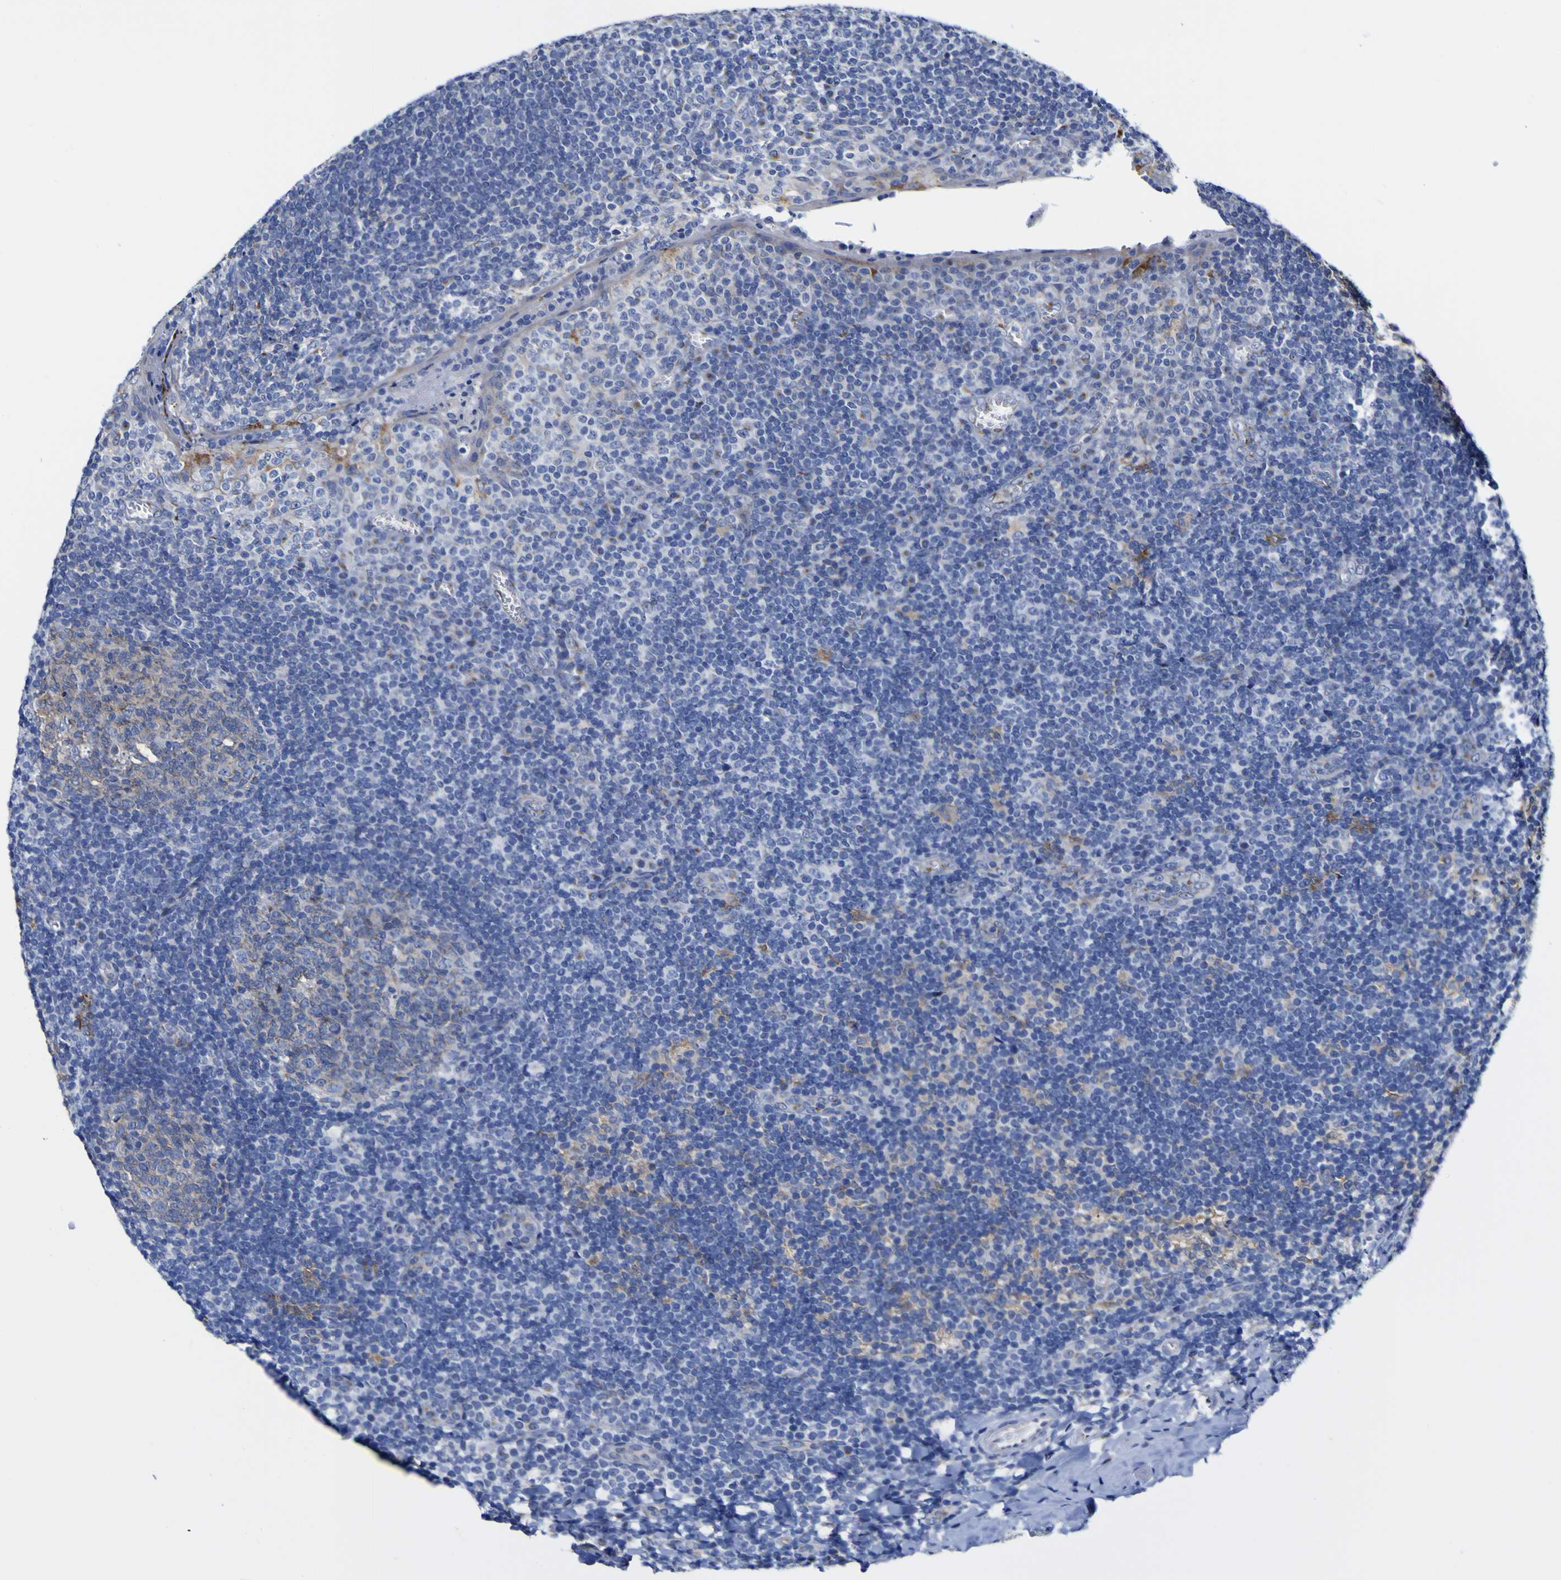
{"staining": {"intensity": "weak", "quantity": "<25%", "location": "cytoplasmic/membranous"}, "tissue": "tonsil", "cell_type": "Germinal center cells", "image_type": "normal", "snomed": [{"axis": "morphology", "description": "Normal tissue, NOS"}, {"axis": "topography", "description": "Tonsil"}], "caption": "Immunohistochemistry histopathology image of benign tonsil: human tonsil stained with DAB reveals no significant protein expression in germinal center cells. (Stains: DAB (3,3'-diaminobenzidine) immunohistochemistry (IHC) with hematoxylin counter stain, Microscopy: brightfield microscopy at high magnification).", "gene": "GOLM1", "patient": {"sex": "male", "age": 37}}